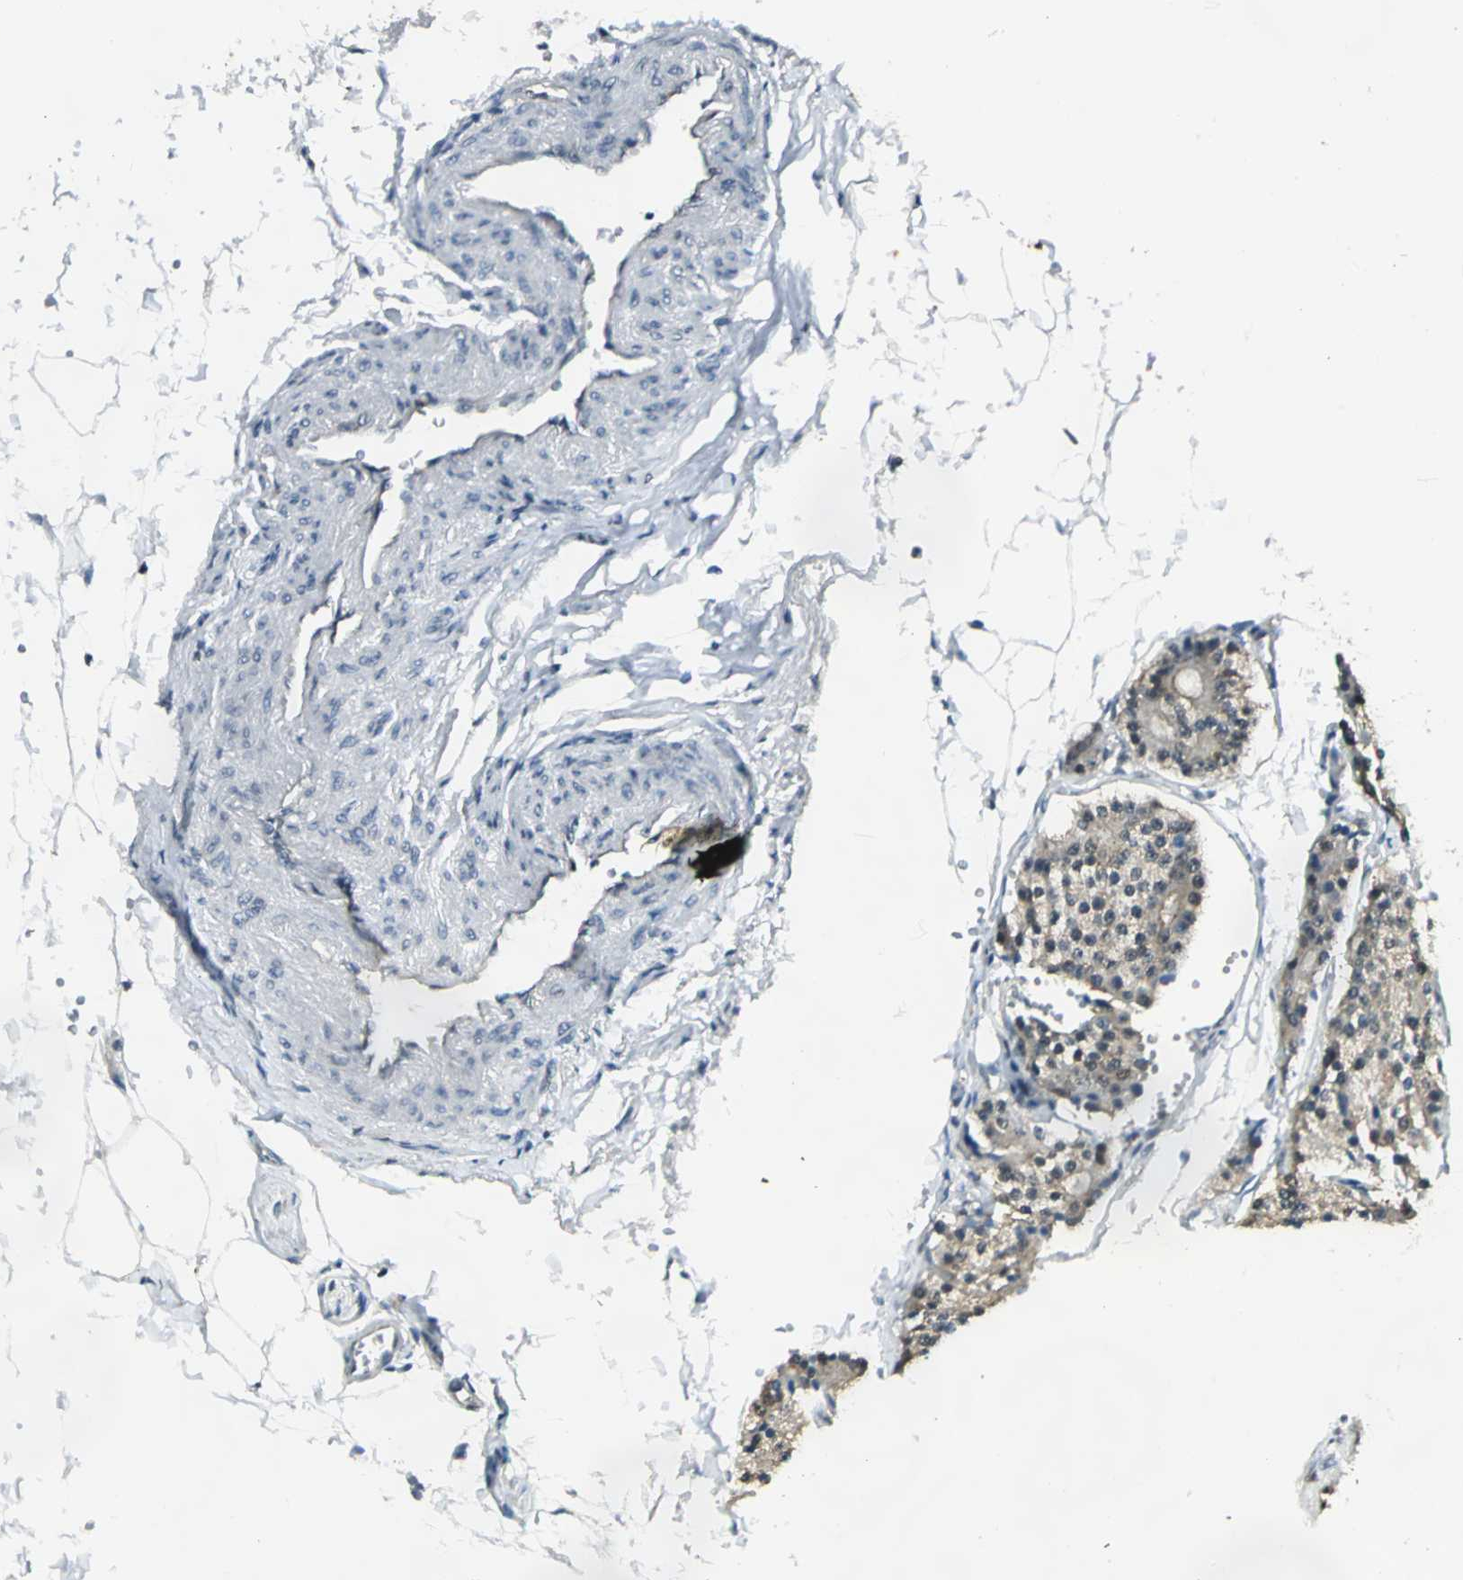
{"staining": {"intensity": "weak", "quantity": ">75%", "location": "cytoplasmic/membranous"}, "tissue": "carcinoid", "cell_type": "Tumor cells", "image_type": "cancer", "snomed": [{"axis": "morphology", "description": "Carcinoid, malignant, NOS"}, {"axis": "topography", "description": "Colon"}], "caption": "The immunohistochemical stain labels weak cytoplasmic/membranous positivity in tumor cells of malignant carcinoid tissue.", "gene": "DDX5", "patient": {"sex": "female", "age": 61}}